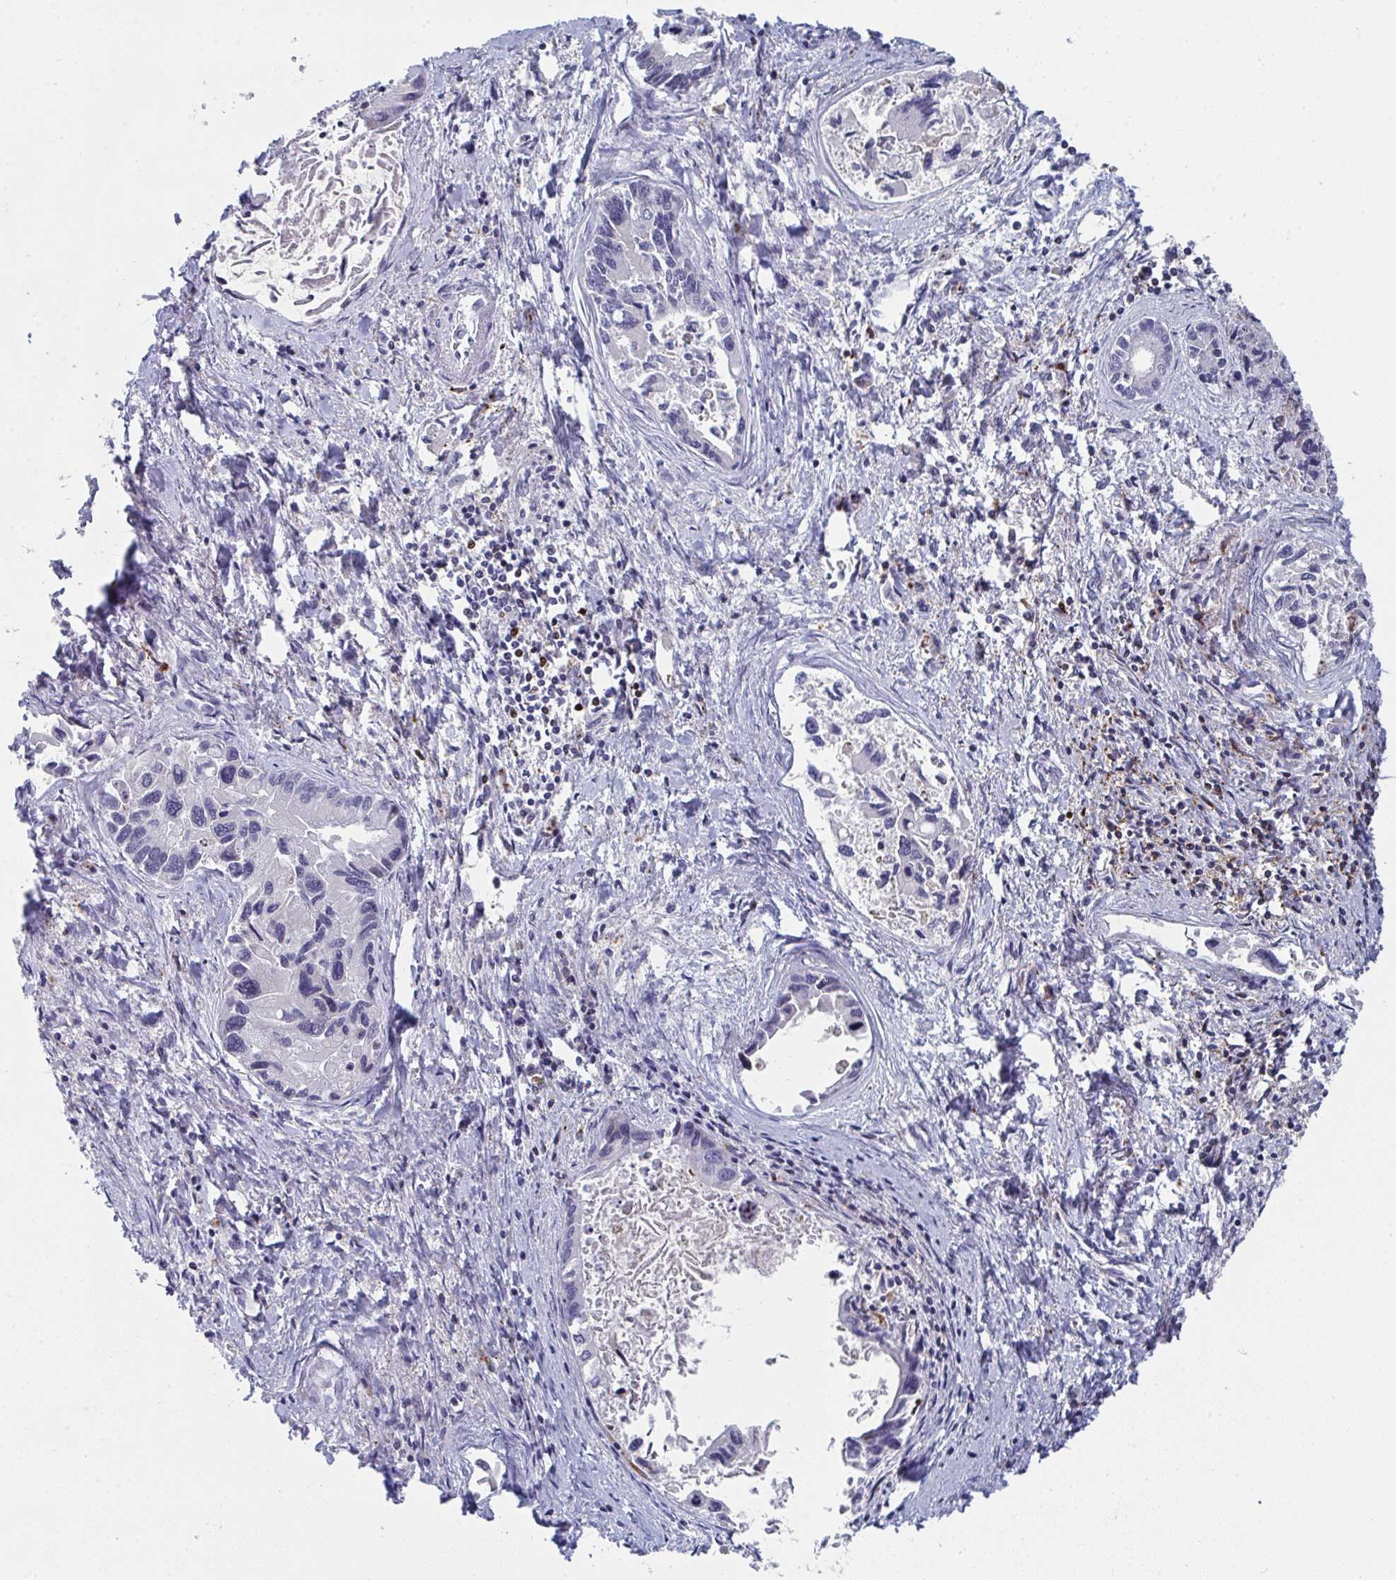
{"staining": {"intensity": "negative", "quantity": "none", "location": "none"}, "tissue": "liver cancer", "cell_type": "Tumor cells", "image_type": "cancer", "snomed": [{"axis": "morphology", "description": "Cholangiocarcinoma"}, {"axis": "topography", "description": "Liver"}], "caption": "A high-resolution photomicrograph shows immunohistochemistry (IHC) staining of liver cholangiocarcinoma, which demonstrates no significant expression in tumor cells.", "gene": "AOC2", "patient": {"sex": "male", "age": 66}}